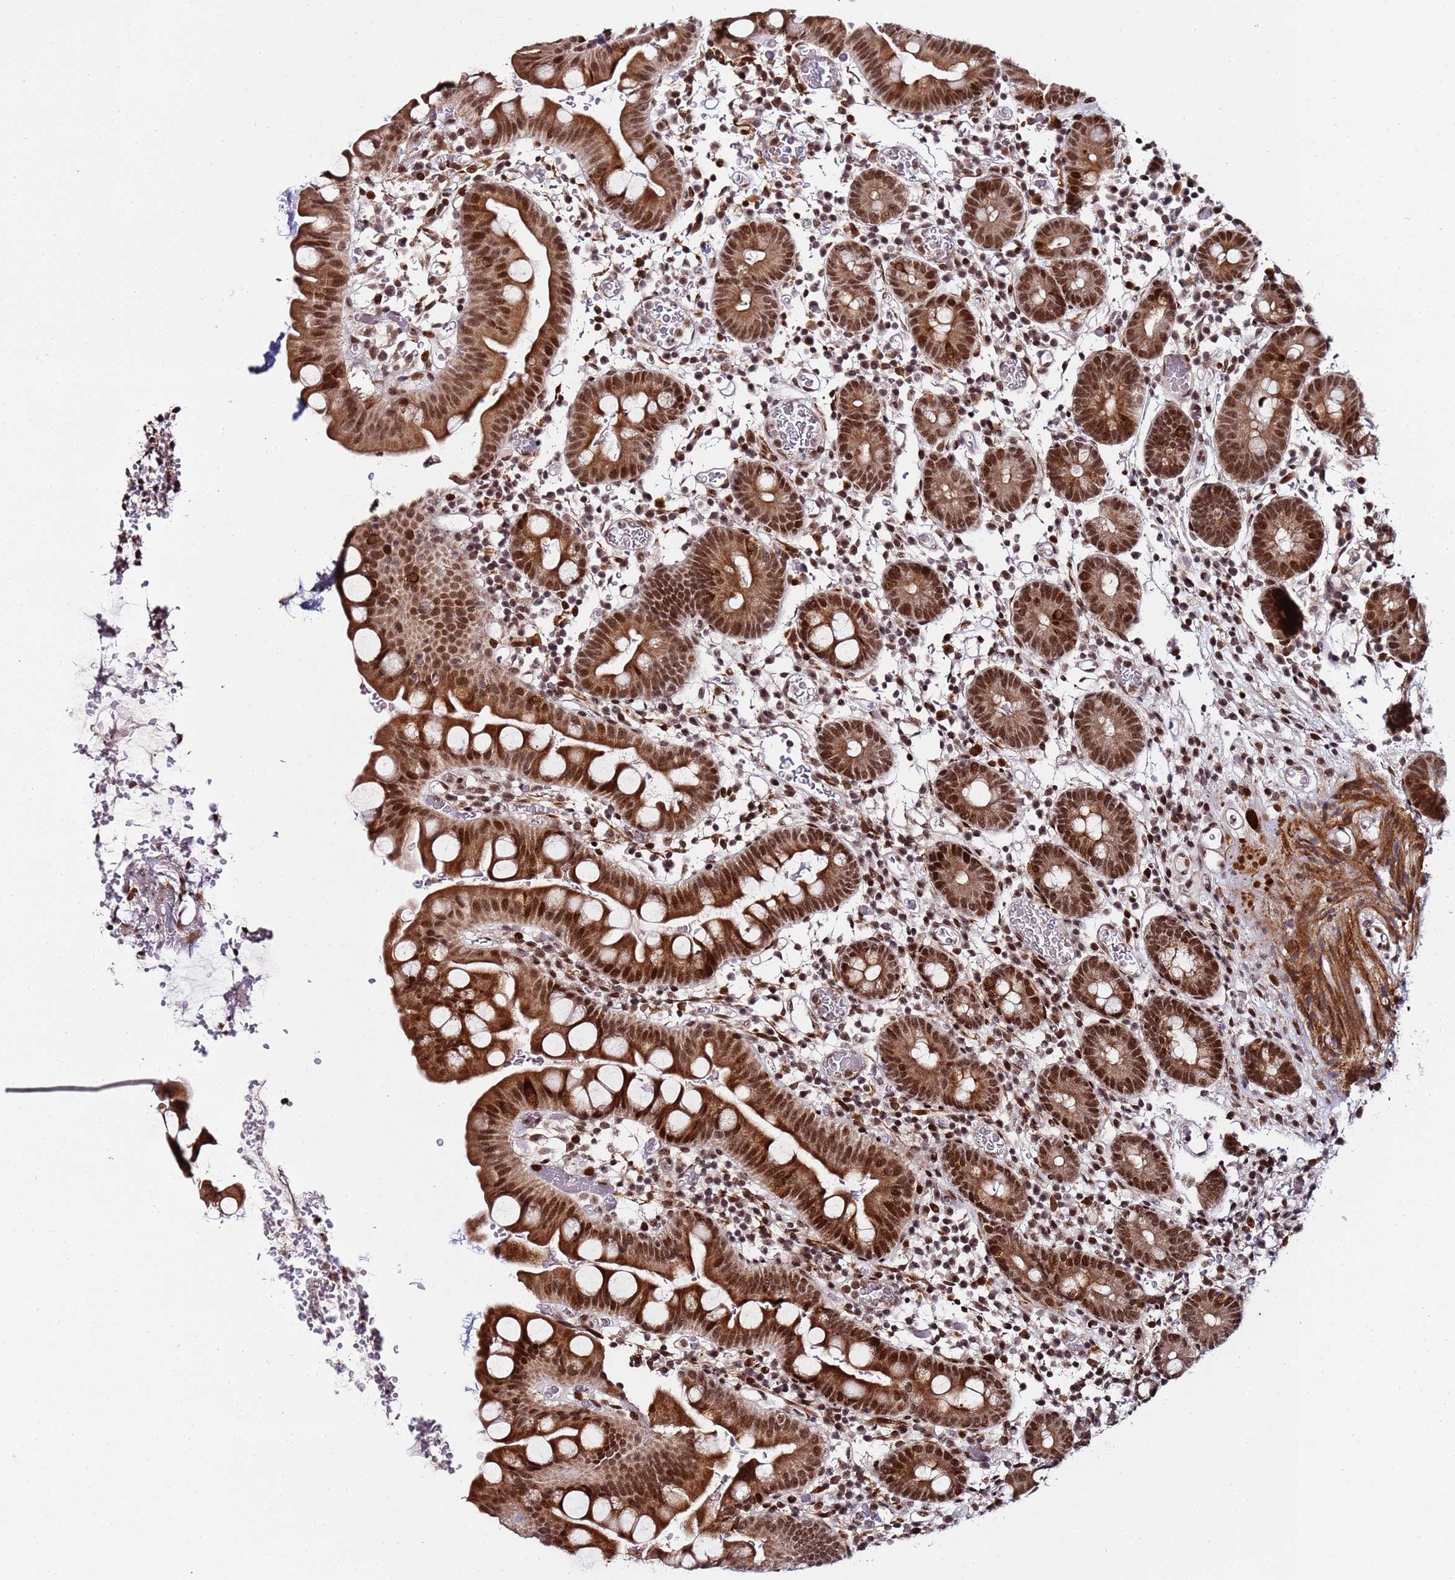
{"staining": {"intensity": "strong", "quantity": ">75%", "location": "cytoplasmic/membranous,nuclear"}, "tissue": "small intestine", "cell_type": "Glandular cells", "image_type": "normal", "snomed": [{"axis": "morphology", "description": "Normal tissue, NOS"}, {"axis": "topography", "description": "Stomach, upper"}, {"axis": "topography", "description": "Stomach, lower"}, {"axis": "topography", "description": "Small intestine"}], "caption": "This is a photomicrograph of IHC staining of normal small intestine, which shows strong positivity in the cytoplasmic/membranous,nuclear of glandular cells.", "gene": "PPM1H", "patient": {"sex": "male", "age": 68}}